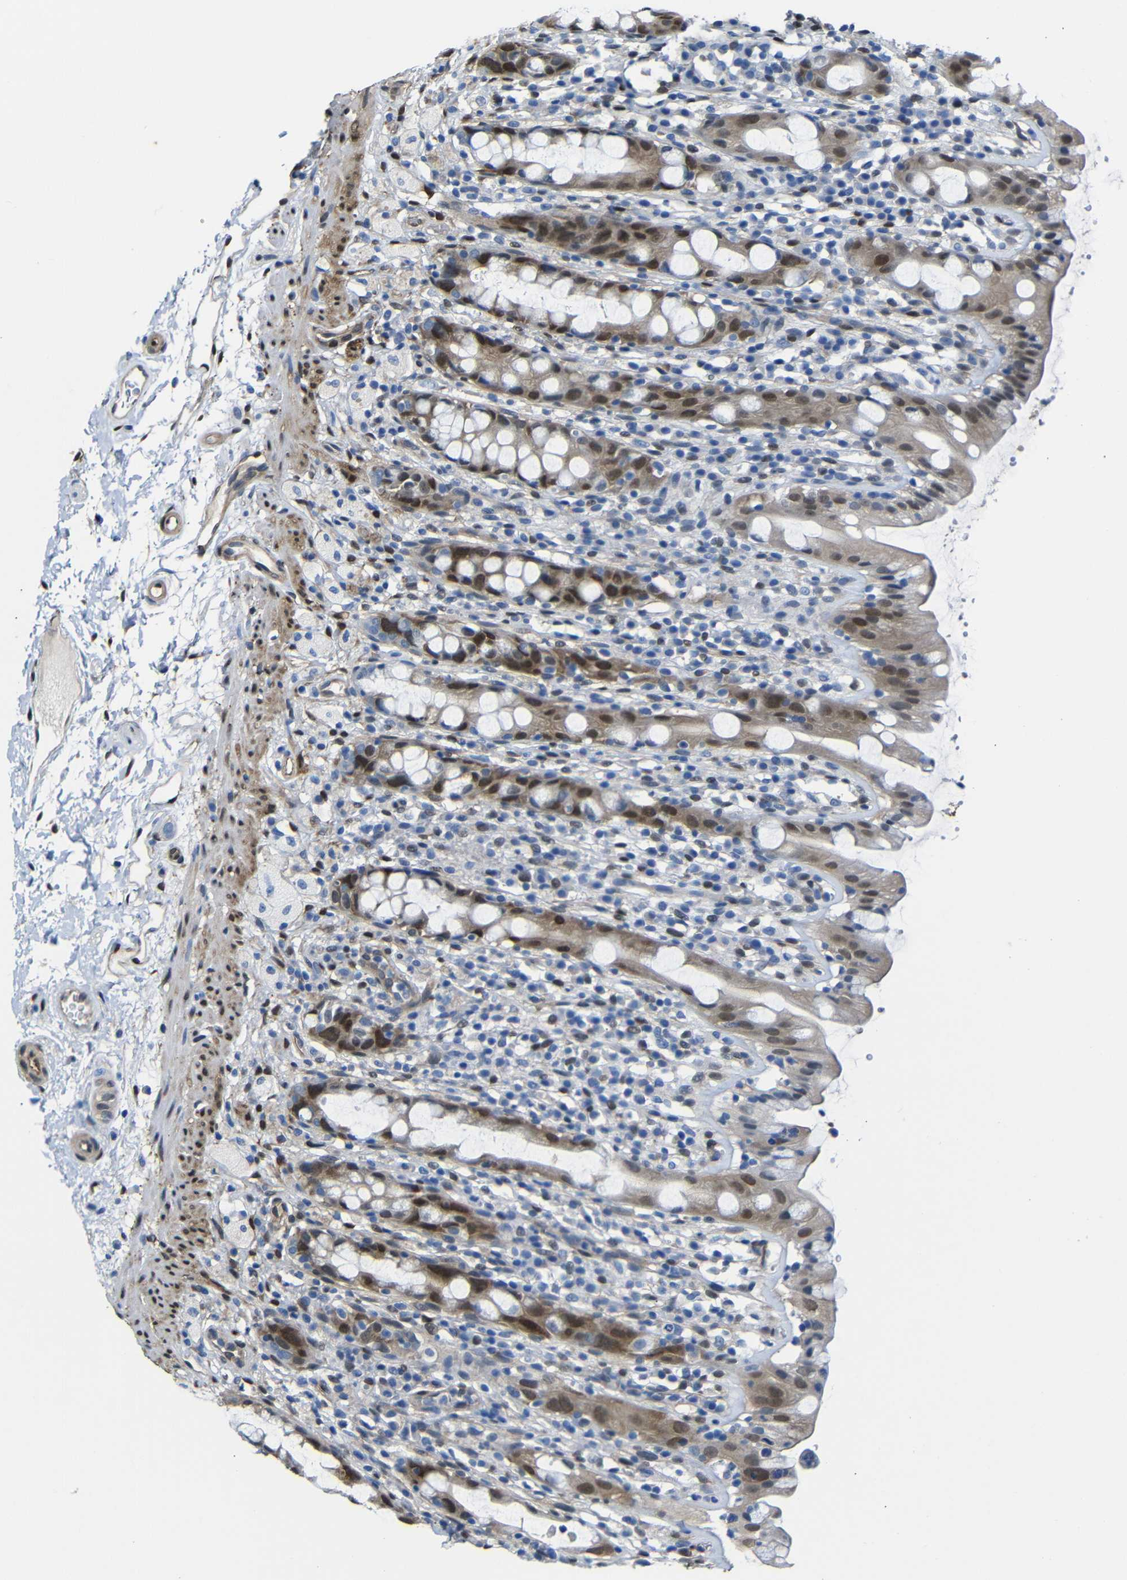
{"staining": {"intensity": "moderate", "quantity": ">75%", "location": "cytoplasmic/membranous,nuclear"}, "tissue": "rectum", "cell_type": "Glandular cells", "image_type": "normal", "snomed": [{"axis": "morphology", "description": "Normal tissue, NOS"}, {"axis": "topography", "description": "Rectum"}], "caption": "A photomicrograph showing moderate cytoplasmic/membranous,nuclear positivity in approximately >75% of glandular cells in benign rectum, as visualized by brown immunohistochemical staining.", "gene": "YAP1", "patient": {"sex": "male", "age": 44}}